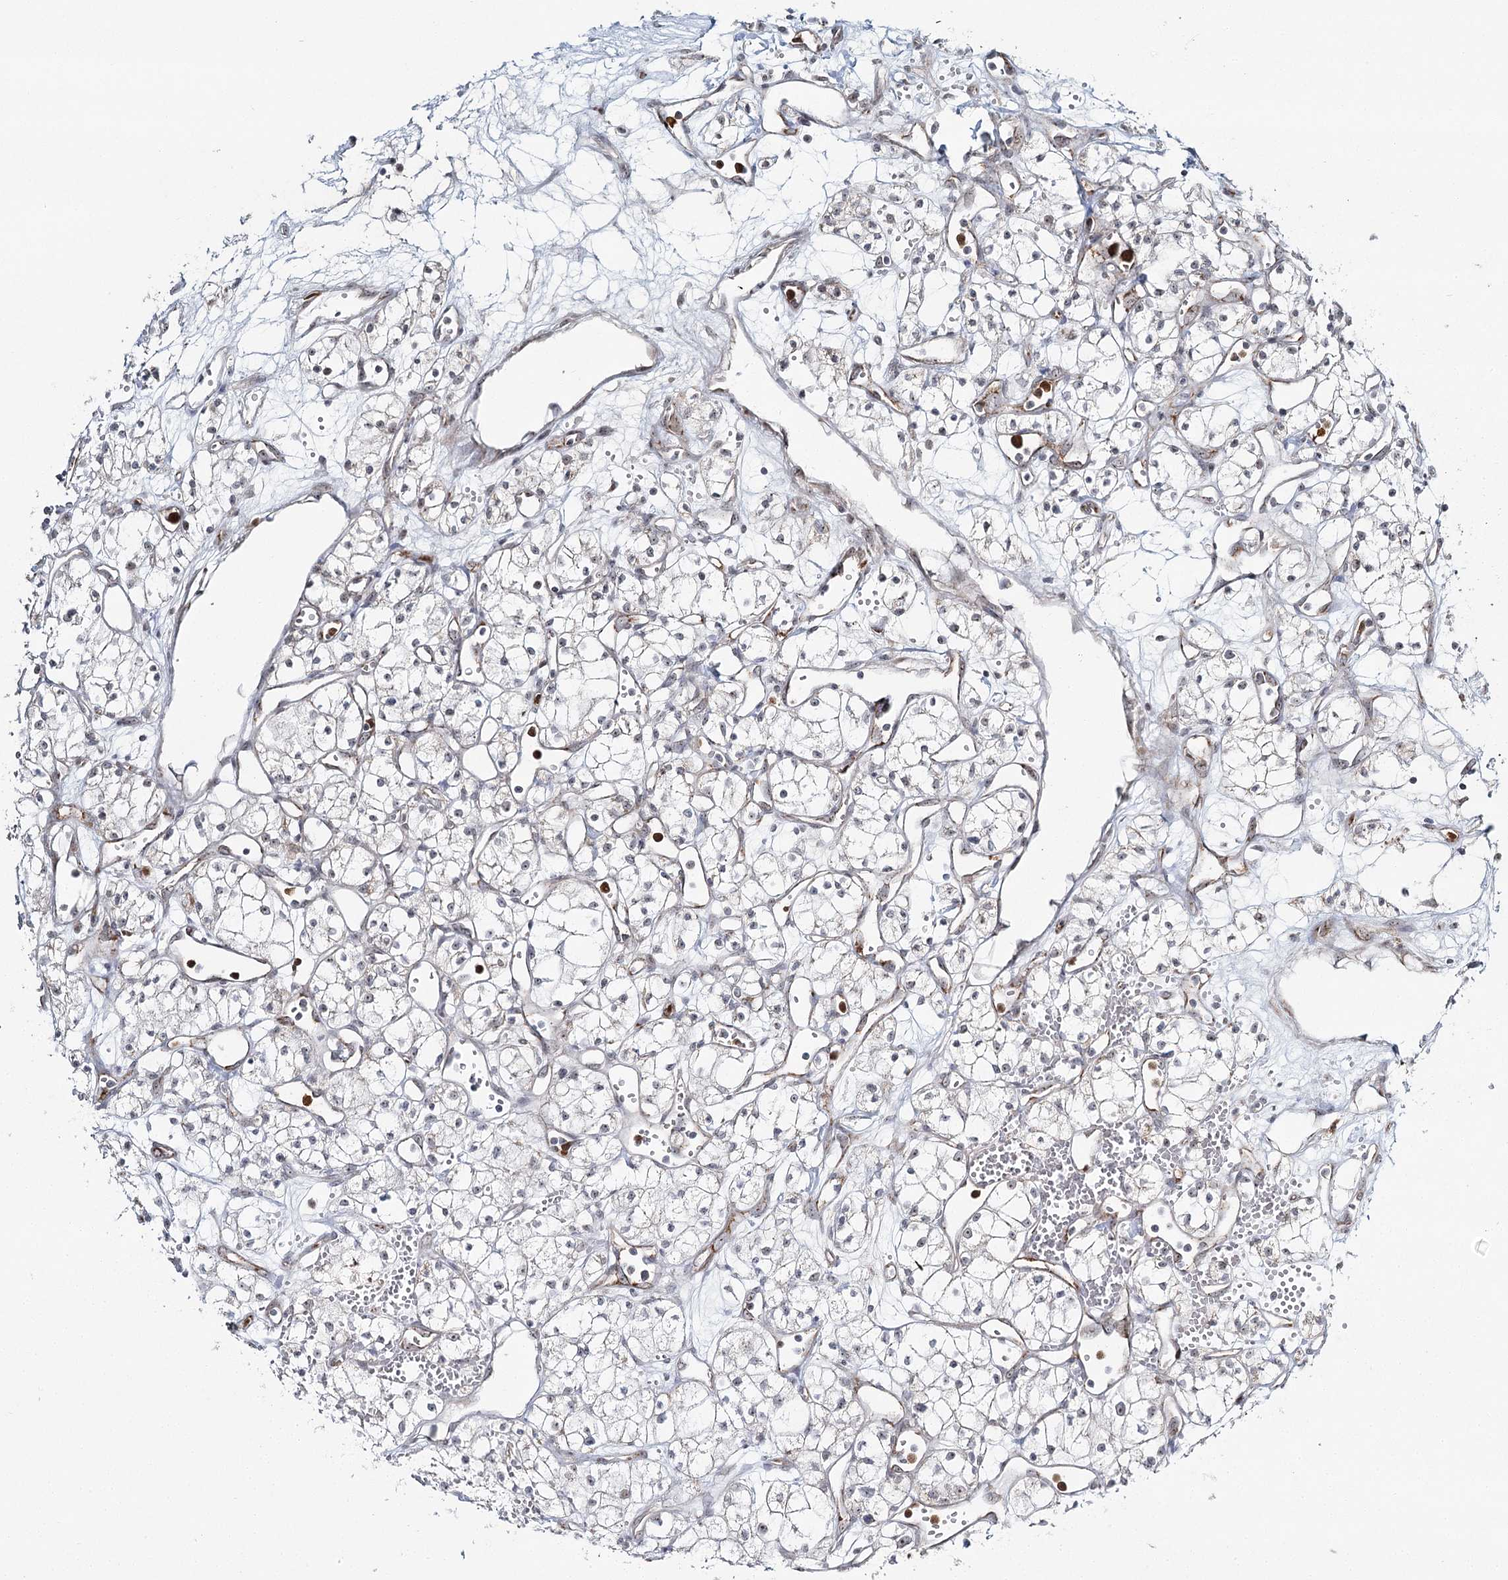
{"staining": {"intensity": "negative", "quantity": "none", "location": "none"}, "tissue": "renal cancer", "cell_type": "Tumor cells", "image_type": "cancer", "snomed": [{"axis": "morphology", "description": "Adenocarcinoma, NOS"}, {"axis": "topography", "description": "Kidney"}], "caption": "The immunohistochemistry (IHC) photomicrograph has no significant staining in tumor cells of renal cancer (adenocarcinoma) tissue.", "gene": "ATAD1", "patient": {"sex": "male", "age": 59}}